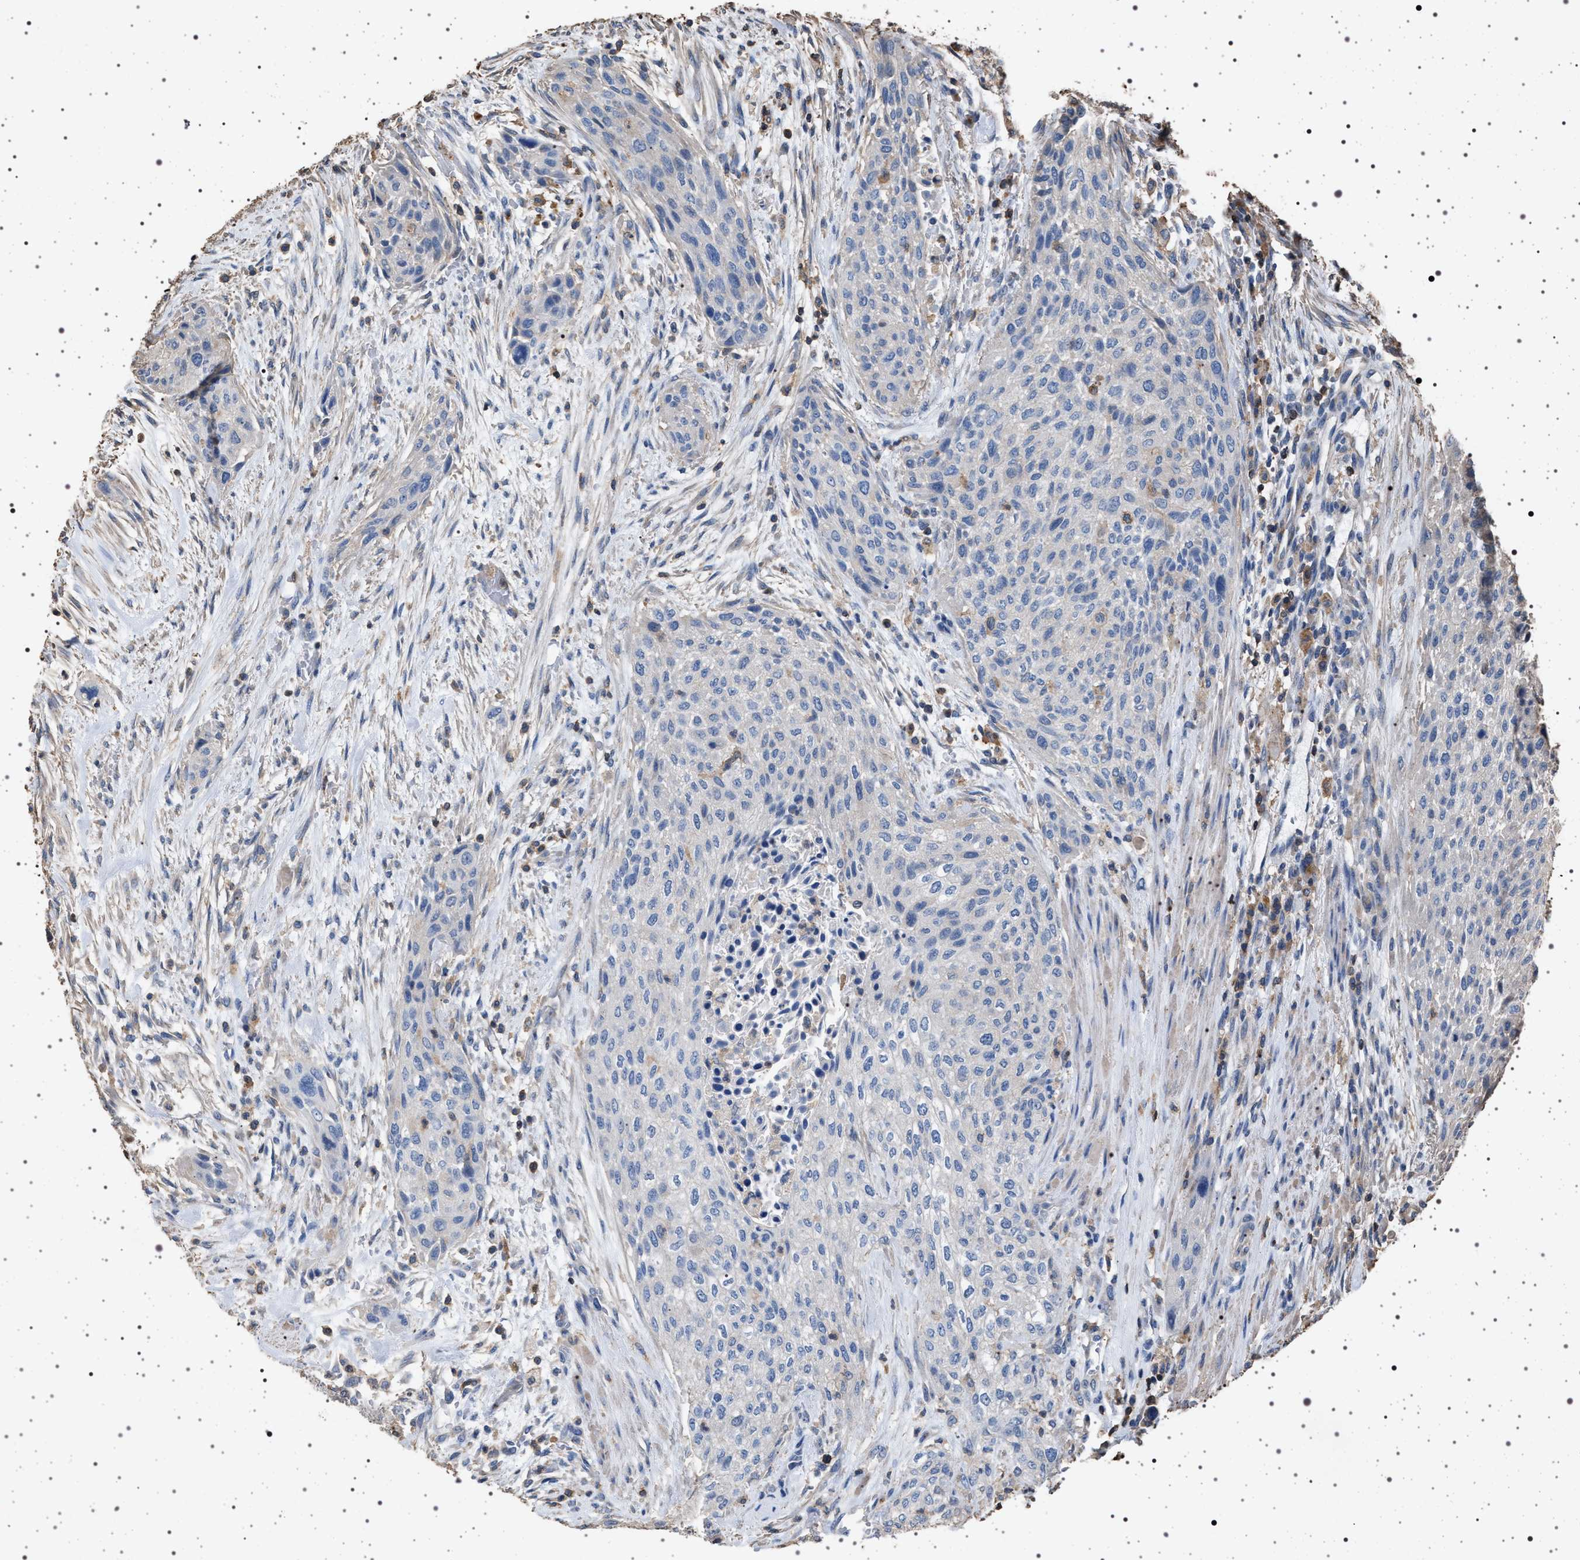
{"staining": {"intensity": "negative", "quantity": "none", "location": "none"}, "tissue": "urothelial cancer", "cell_type": "Tumor cells", "image_type": "cancer", "snomed": [{"axis": "morphology", "description": "Urothelial carcinoma, Low grade"}, {"axis": "morphology", "description": "Urothelial carcinoma, High grade"}, {"axis": "topography", "description": "Urinary bladder"}], "caption": "Immunohistochemical staining of urothelial cancer displays no significant positivity in tumor cells.", "gene": "SMAP2", "patient": {"sex": "male", "age": 35}}